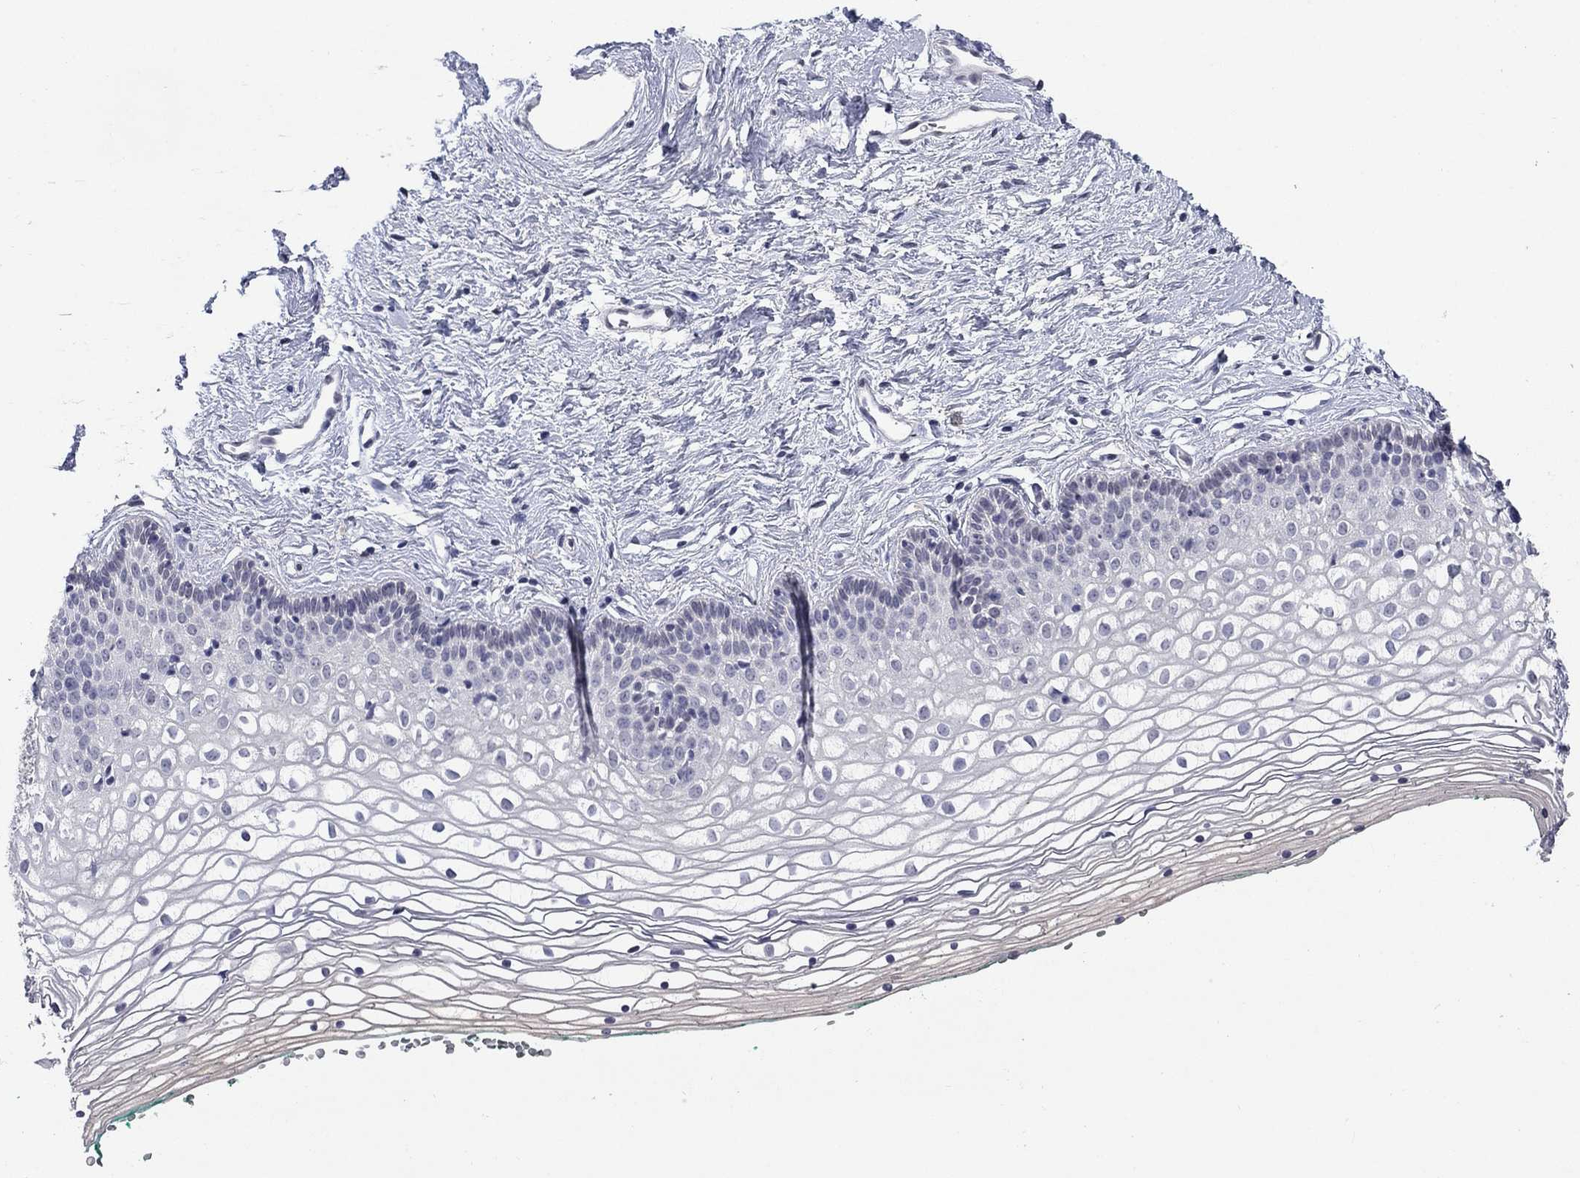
{"staining": {"intensity": "negative", "quantity": "none", "location": "none"}, "tissue": "vagina", "cell_type": "Squamous epithelial cells", "image_type": "normal", "snomed": [{"axis": "morphology", "description": "Normal tissue, NOS"}, {"axis": "topography", "description": "Vagina"}], "caption": "Squamous epithelial cells are negative for brown protein staining in normal vagina. (DAB immunohistochemistry (IHC) with hematoxylin counter stain).", "gene": "SLC51A", "patient": {"sex": "female", "age": 36}}